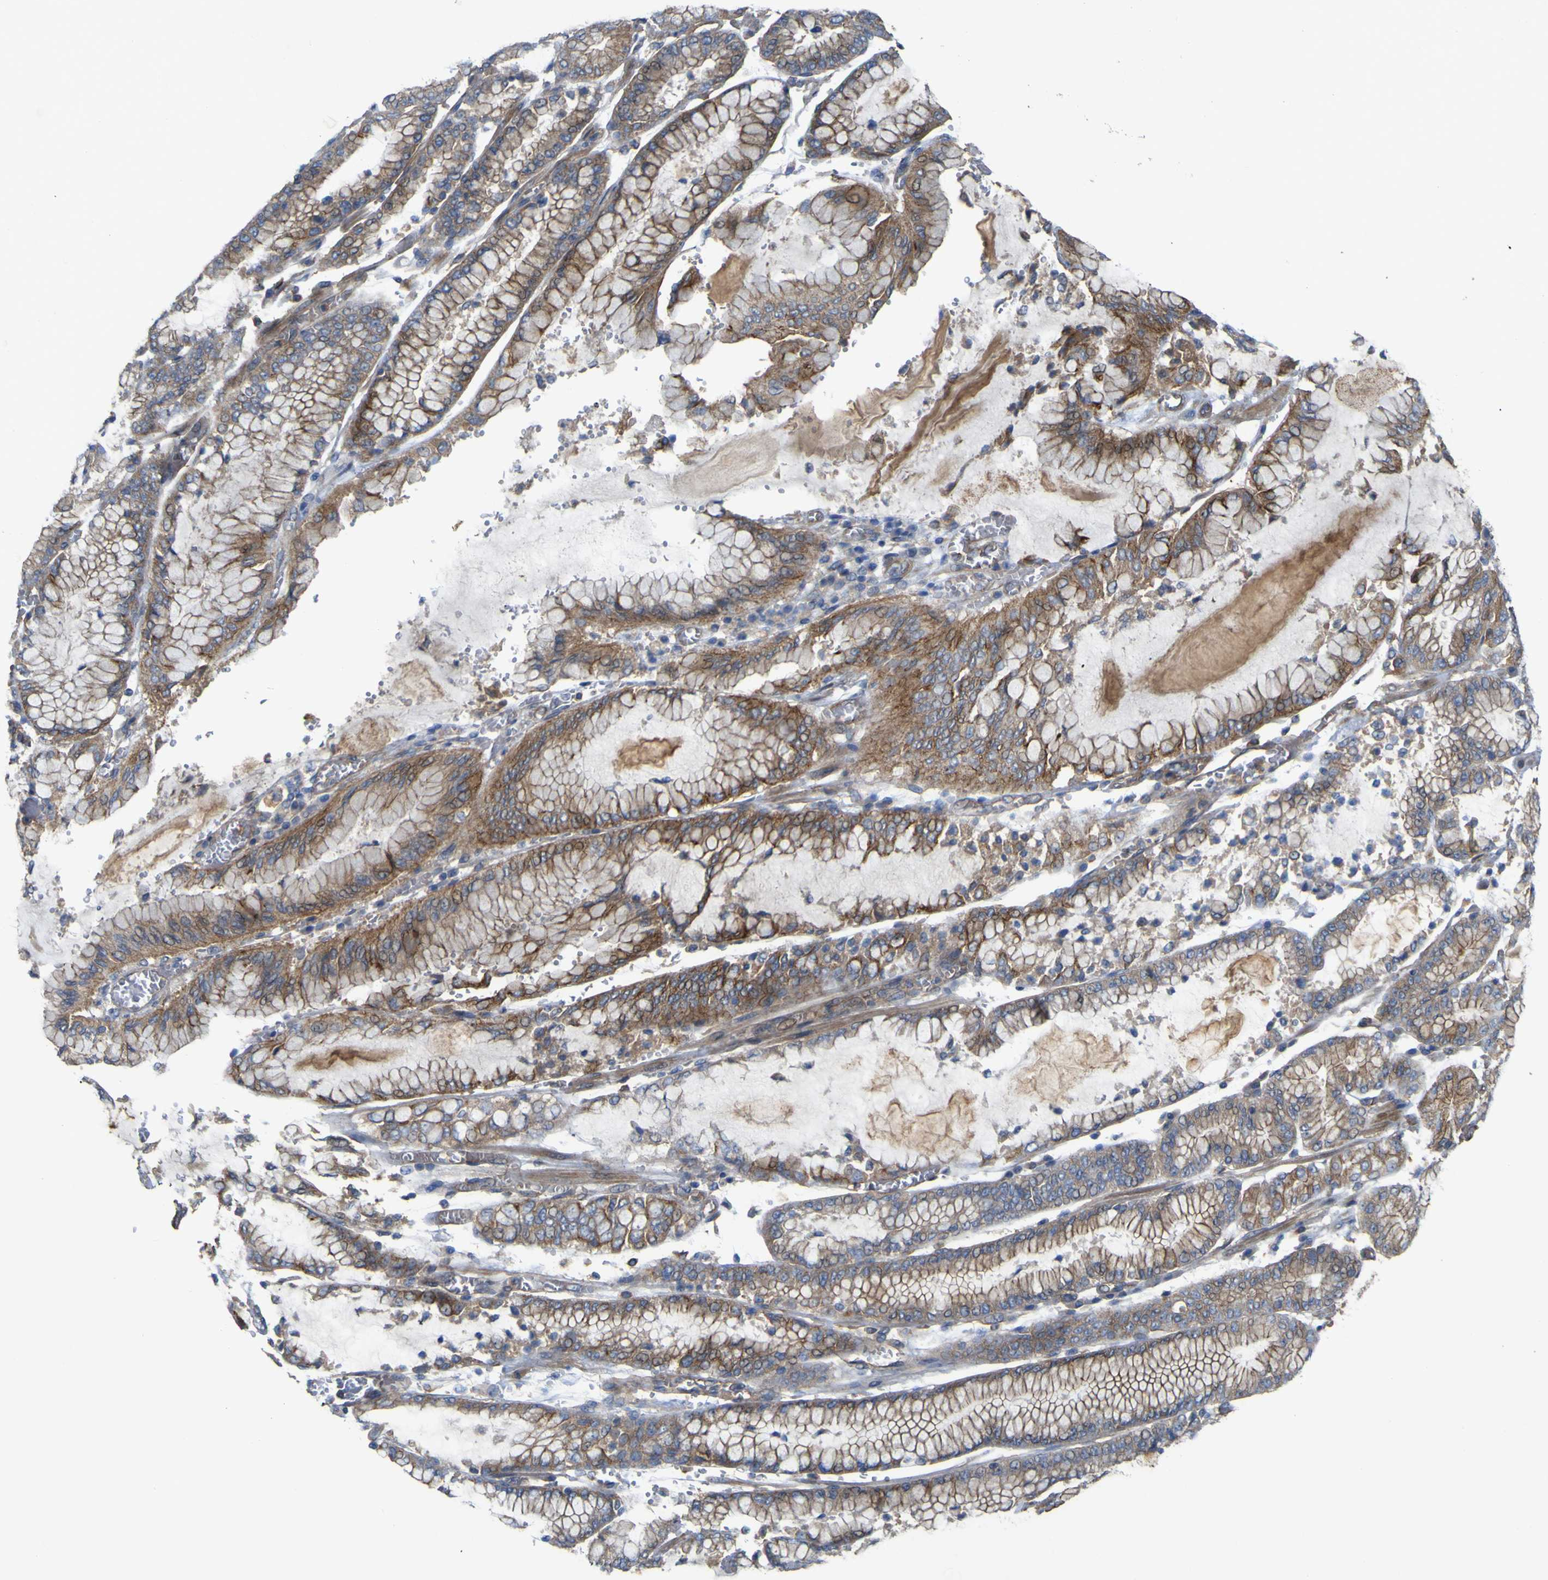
{"staining": {"intensity": "moderate", "quantity": ">75%", "location": "cytoplasmic/membranous"}, "tissue": "stomach cancer", "cell_type": "Tumor cells", "image_type": "cancer", "snomed": [{"axis": "morphology", "description": "Normal tissue, NOS"}, {"axis": "morphology", "description": "Adenocarcinoma, NOS"}, {"axis": "topography", "description": "Stomach, upper"}, {"axis": "topography", "description": "Stomach"}], "caption": "Human stomach cancer (adenocarcinoma) stained with a protein marker shows moderate staining in tumor cells.", "gene": "TNFSF15", "patient": {"sex": "male", "age": 76}}